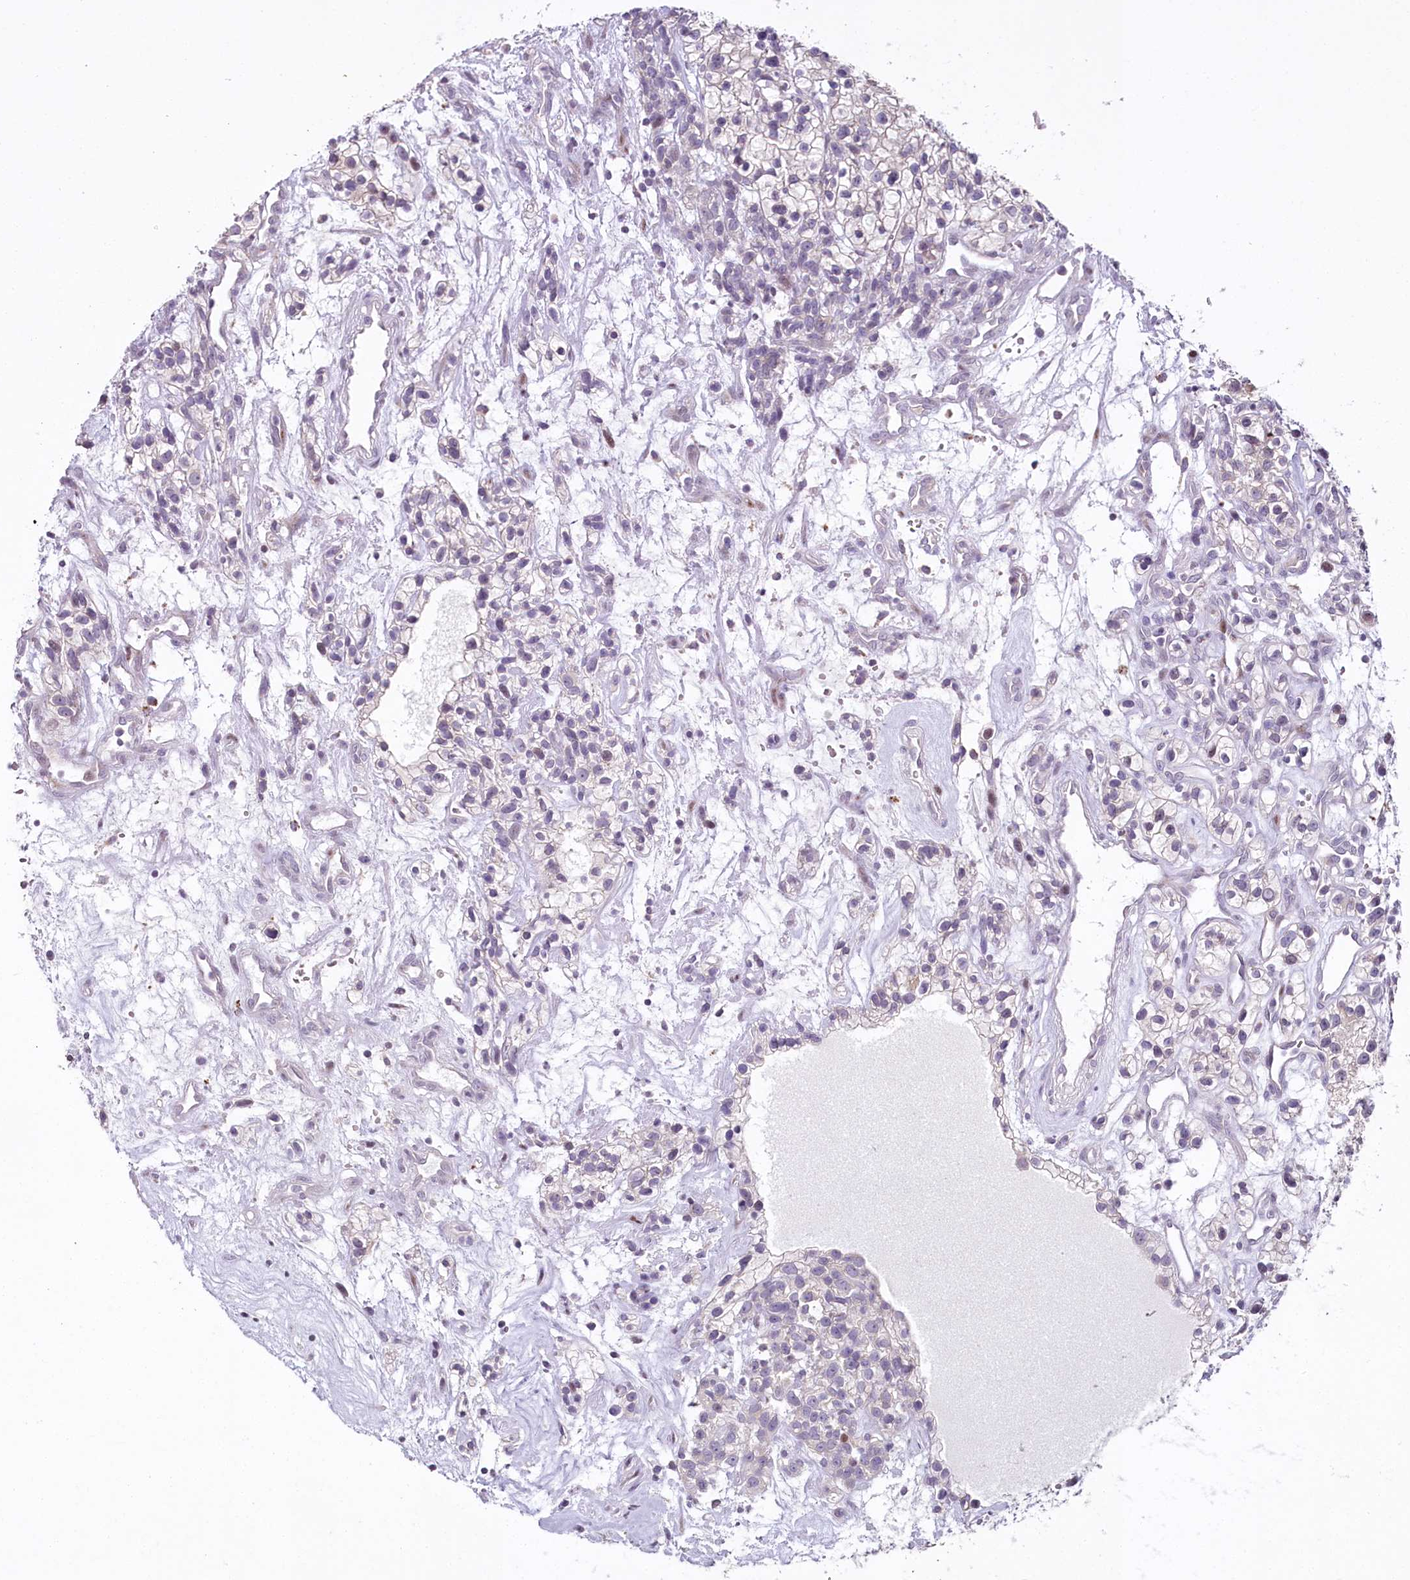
{"staining": {"intensity": "negative", "quantity": "none", "location": "none"}, "tissue": "renal cancer", "cell_type": "Tumor cells", "image_type": "cancer", "snomed": [{"axis": "morphology", "description": "Adenocarcinoma, NOS"}, {"axis": "topography", "description": "Kidney"}], "caption": "Immunohistochemistry (IHC) histopathology image of neoplastic tissue: human renal cancer stained with DAB reveals no significant protein expression in tumor cells.", "gene": "HPD", "patient": {"sex": "female", "age": 57}}